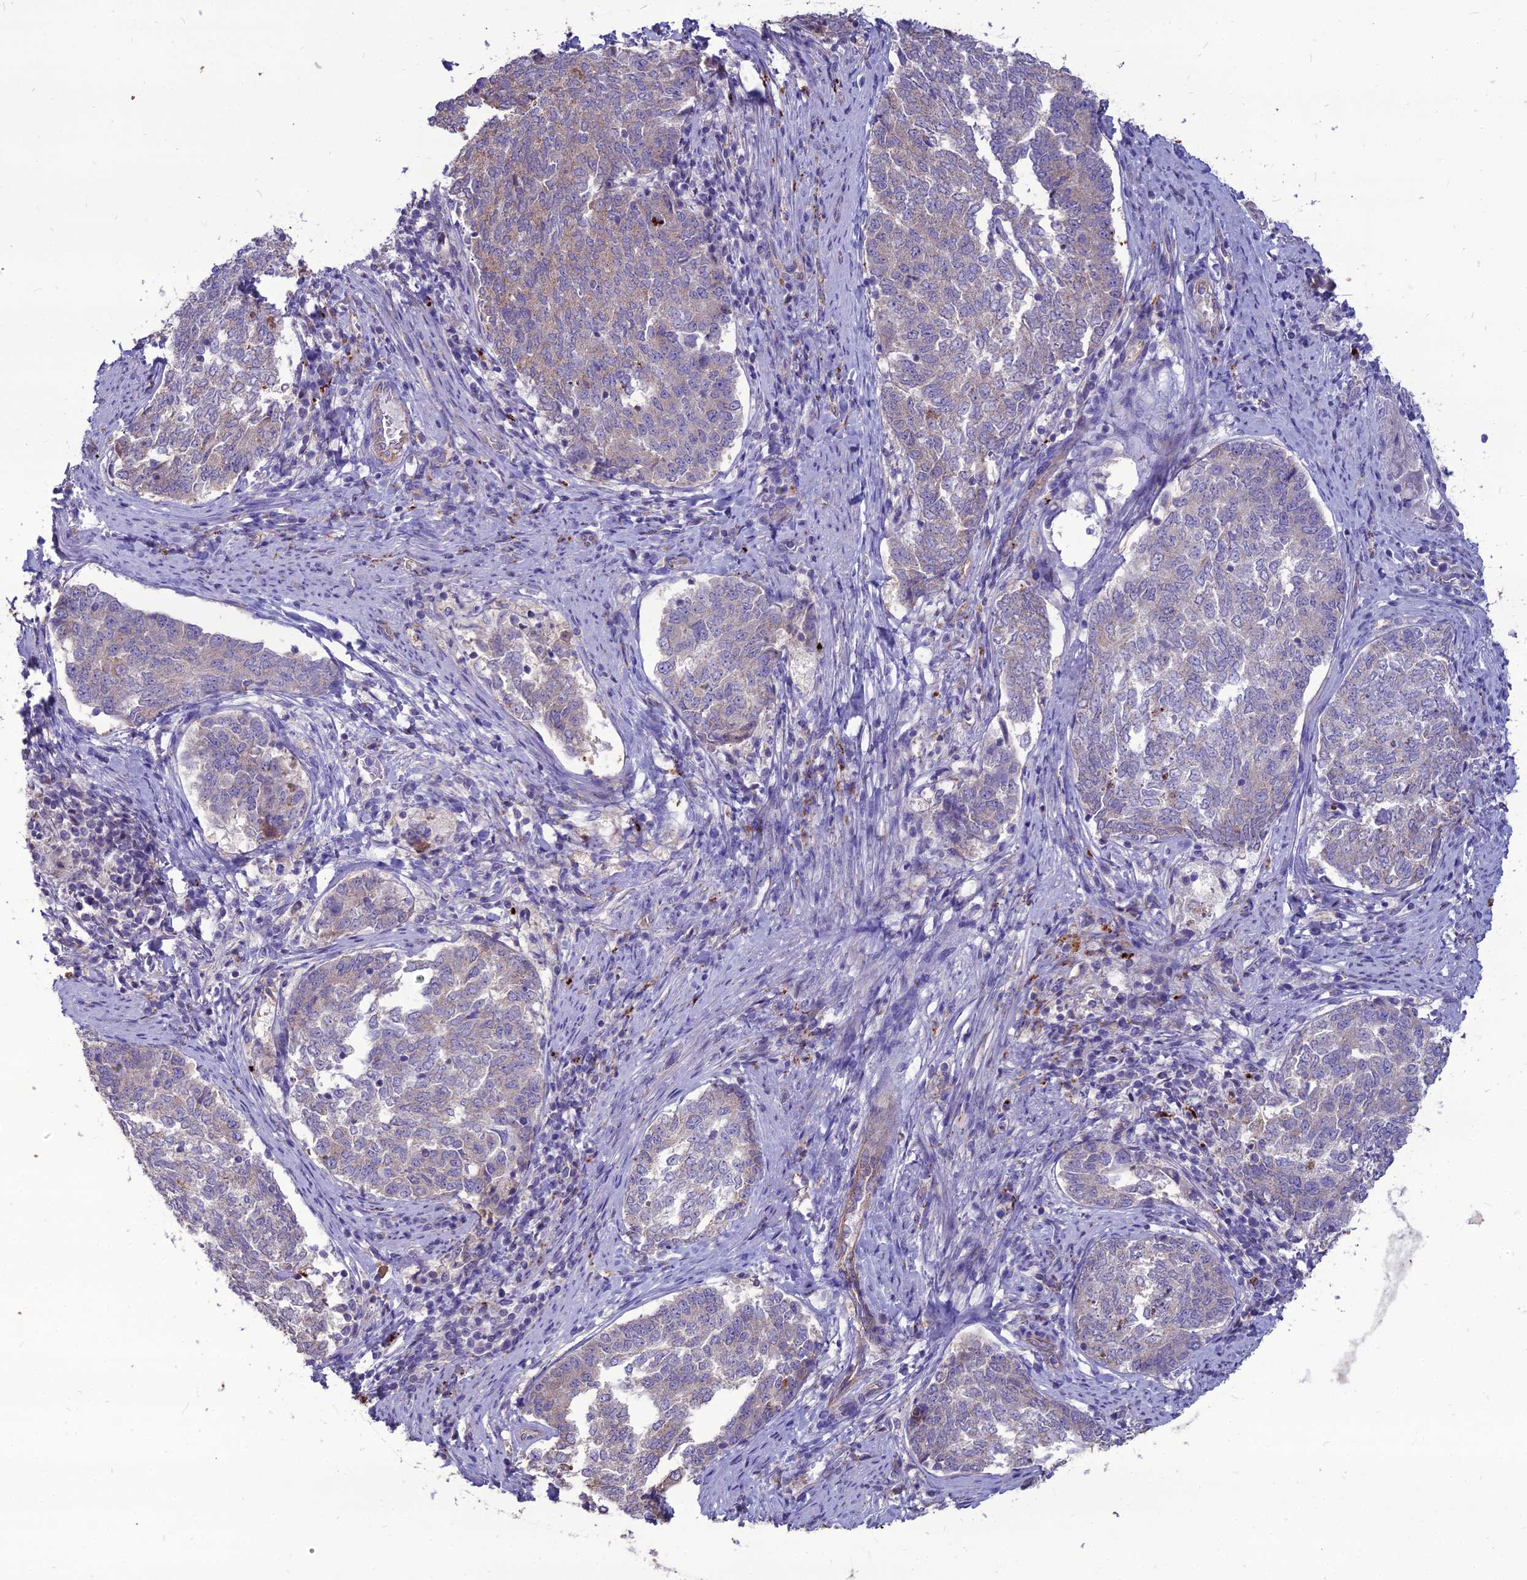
{"staining": {"intensity": "weak", "quantity": "<25%", "location": "cytoplasmic/membranous"}, "tissue": "endometrial cancer", "cell_type": "Tumor cells", "image_type": "cancer", "snomed": [{"axis": "morphology", "description": "Adenocarcinoma, NOS"}, {"axis": "topography", "description": "Endometrium"}], "caption": "Tumor cells are negative for brown protein staining in endometrial cancer.", "gene": "PCED1B", "patient": {"sex": "female", "age": 80}}